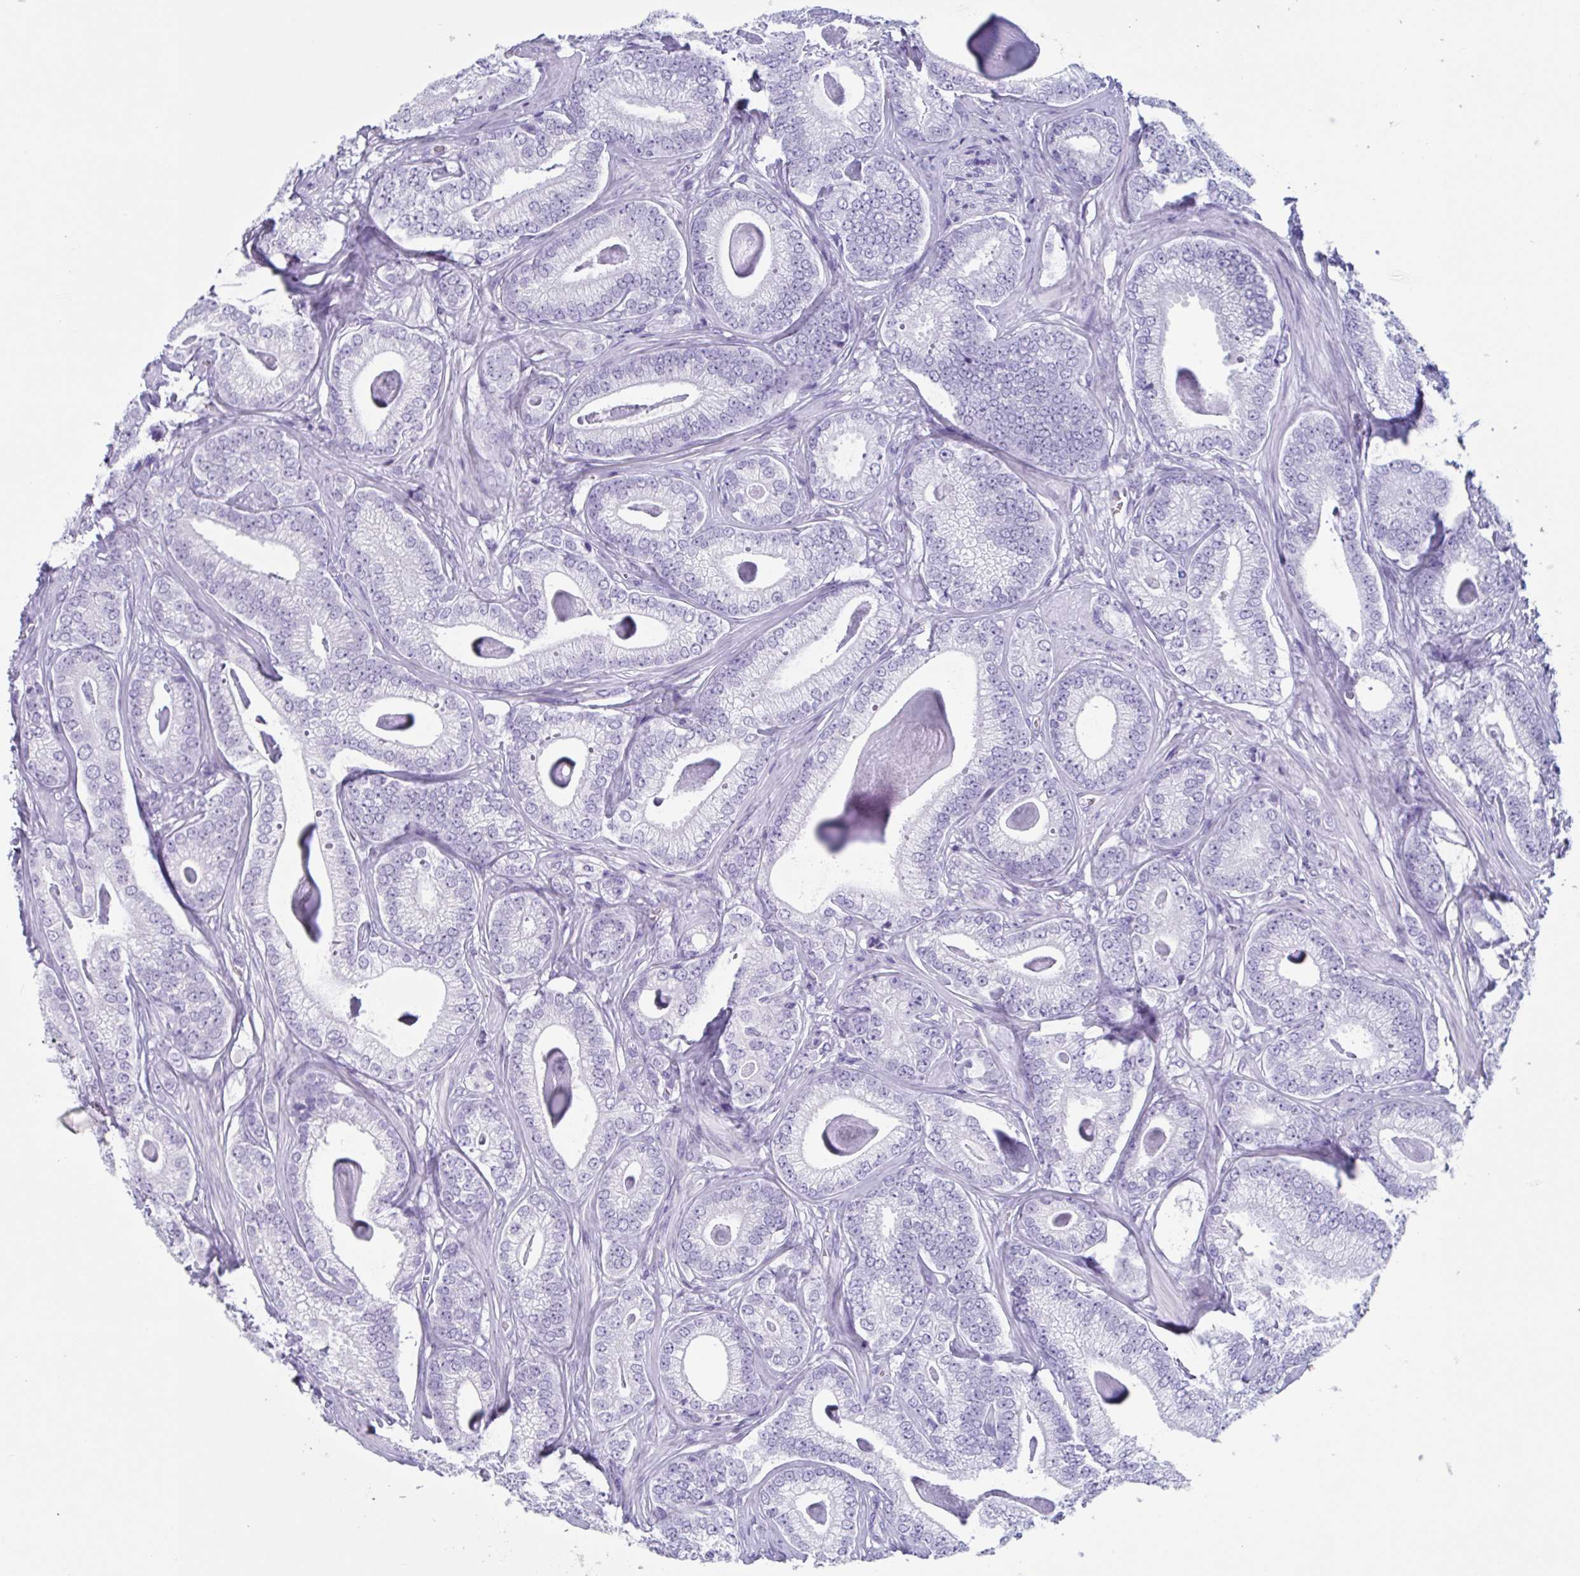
{"staining": {"intensity": "negative", "quantity": "none", "location": "none"}, "tissue": "prostate cancer", "cell_type": "Tumor cells", "image_type": "cancer", "snomed": [{"axis": "morphology", "description": "Adenocarcinoma, Low grade"}, {"axis": "topography", "description": "Prostate"}], "caption": "A photomicrograph of prostate cancer stained for a protein reveals no brown staining in tumor cells.", "gene": "USP35", "patient": {"sex": "male", "age": 63}}